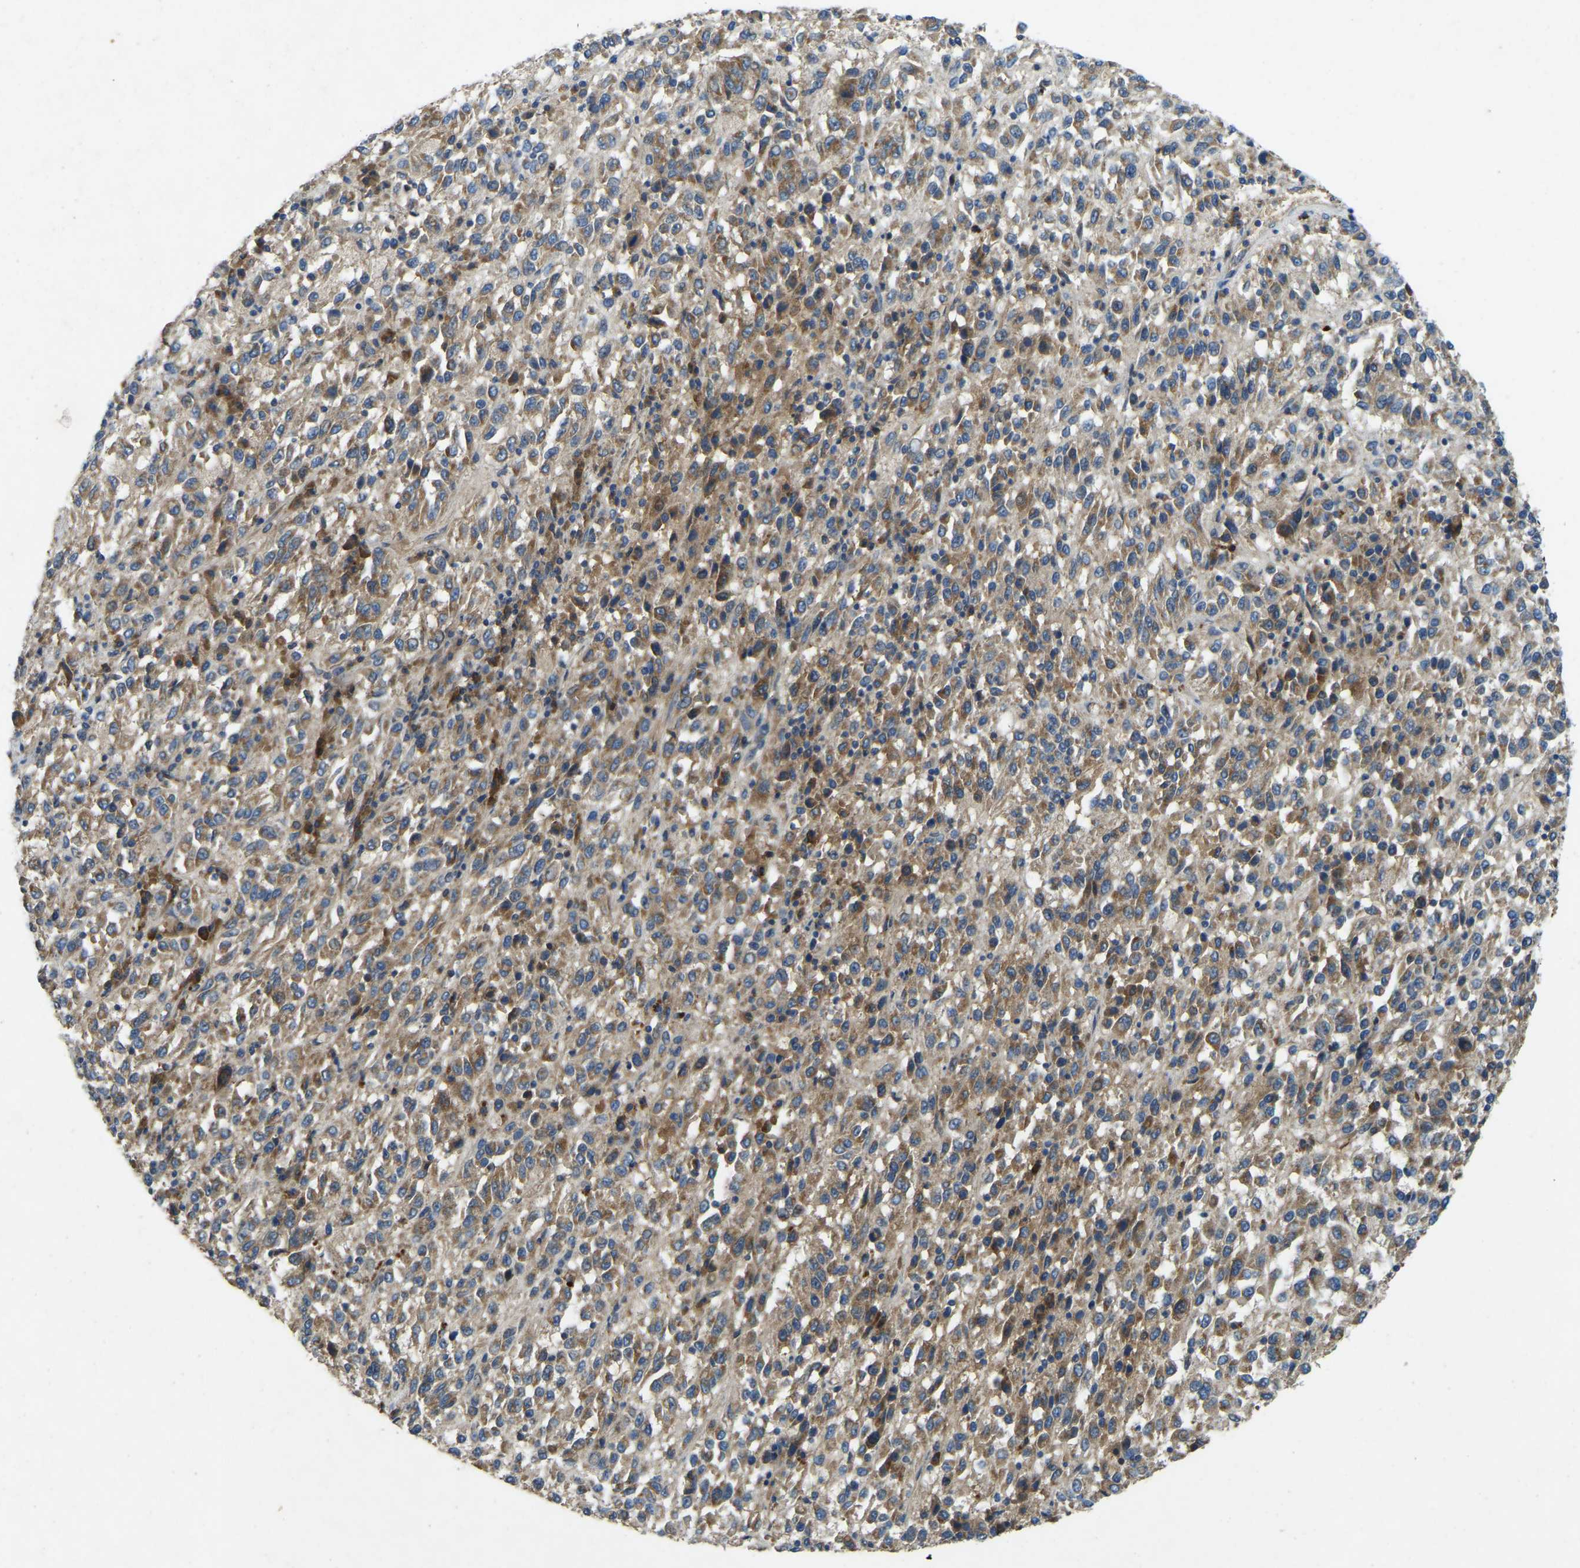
{"staining": {"intensity": "weak", "quantity": "25%-75%", "location": "cytoplasmic/membranous"}, "tissue": "melanoma", "cell_type": "Tumor cells", "image_type": "cancer", "snomed": [{"axis": "morphology", "description": "Malignant melanoma, Metastatic site"}, {"axis": "topography", "description": "Lung"}], "caption": "The image shows a brown stain indicating the presence of a protein in the cytoplasmic/membranous of tumor cells in melanoma.", "gene": "ATP8B1", "patient": {"sex": "male", "age": 64}}